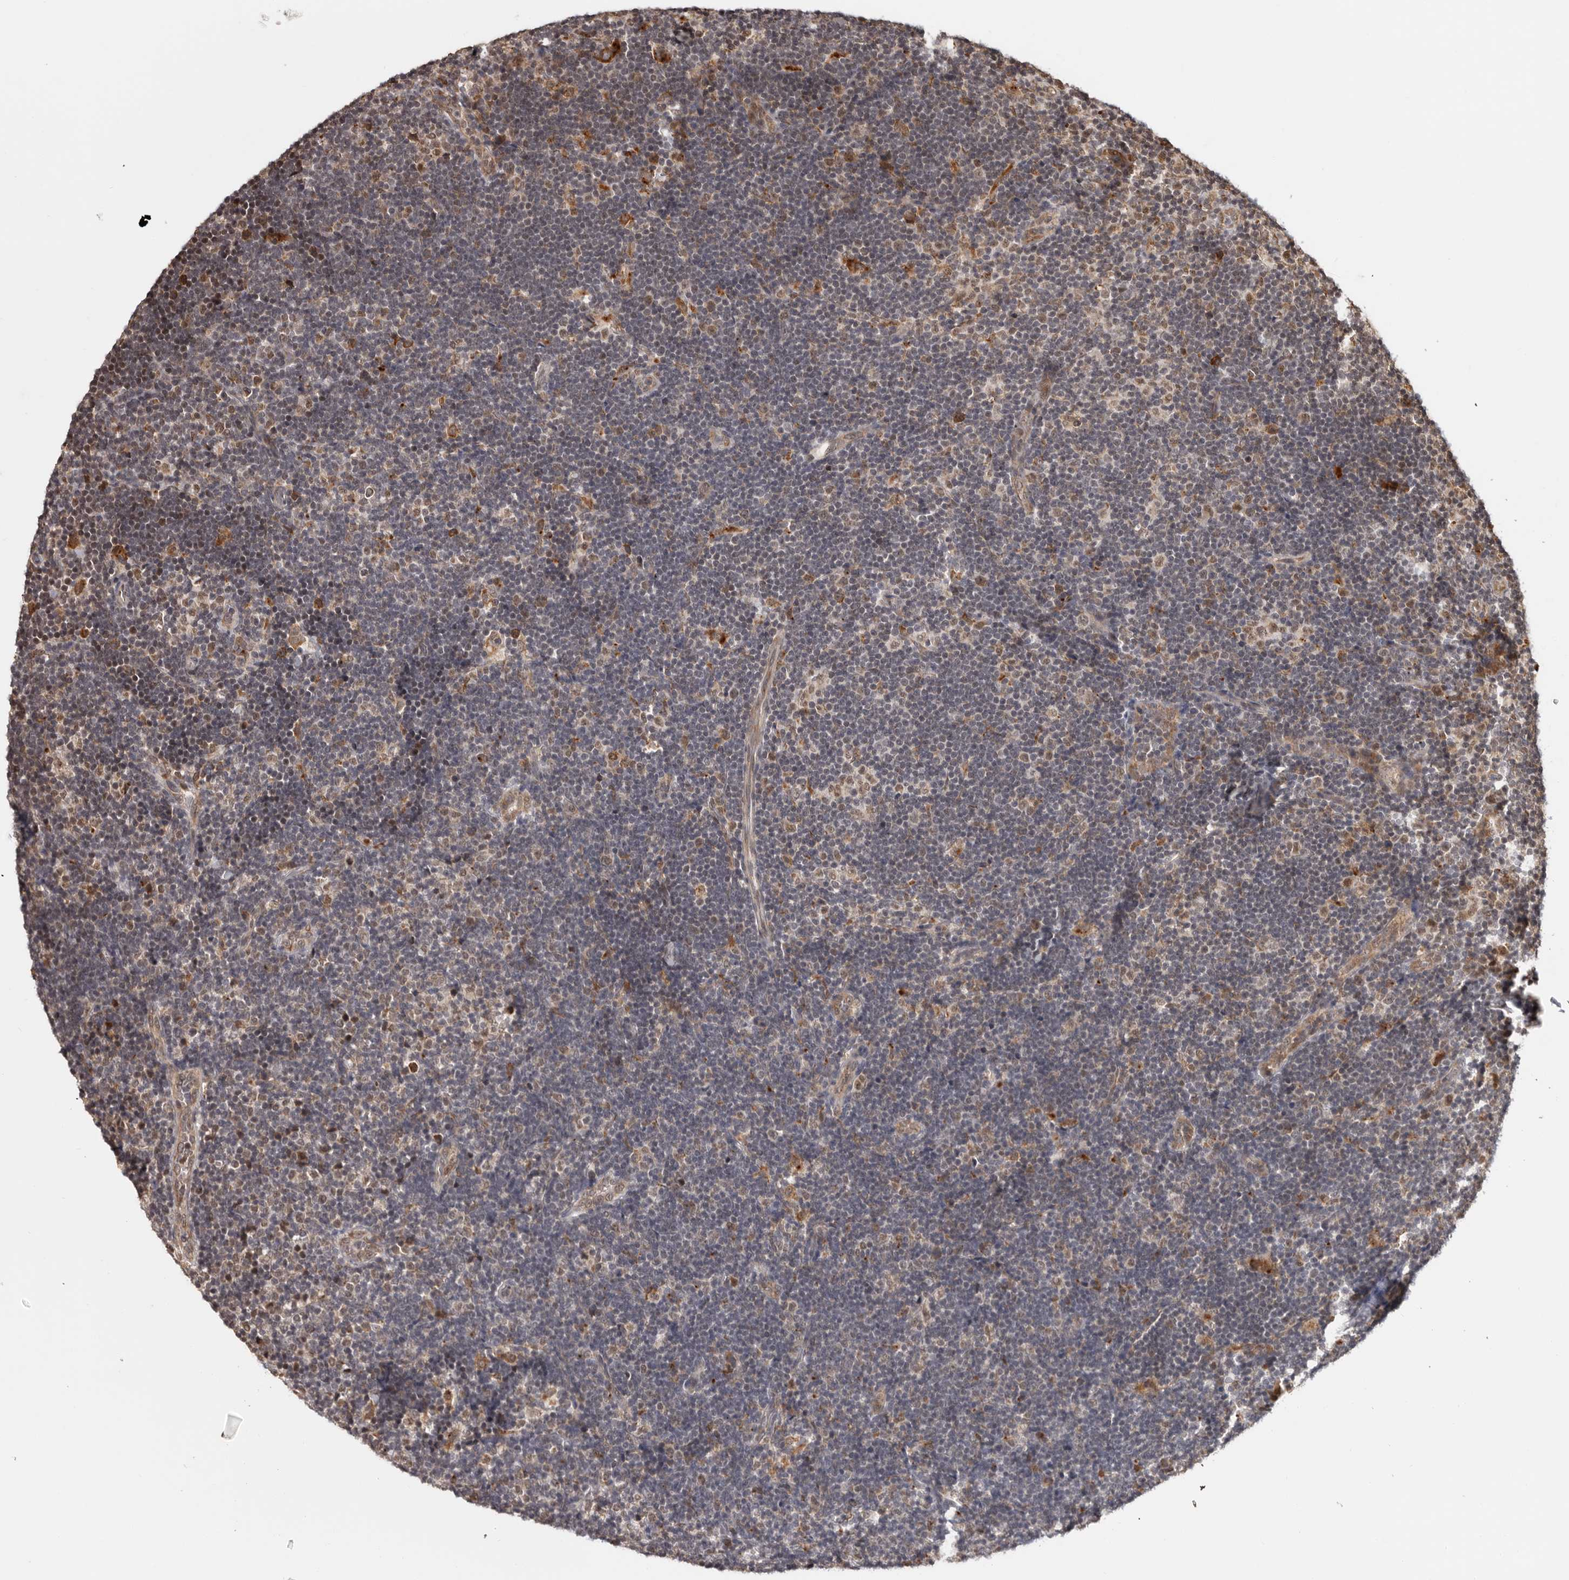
{"staining": {"intensity": "moderate", "quantity": "25%-75%", "location": "cytoplasmic/membranous,nuclear"}, "tissue": "lymph node", "cell_type": "Germinal center cells", "image_type": "normal", "snomed": [{"axis": "morphology", "description": "Normal tissue, NOS"}, {"axis": "topography", "description": "Lymph node"}], "caption": "The histopathology image exhibits staining of benign lymph node, revealing moderate cytoplasmic/membranous,nuclear protein expression (brown color) within germinal center cells. (Brightfield microscopy of DAB IHC at high magnification).", "gene": "ZNF83", "patient": {"sex": "female", "age": 22}}